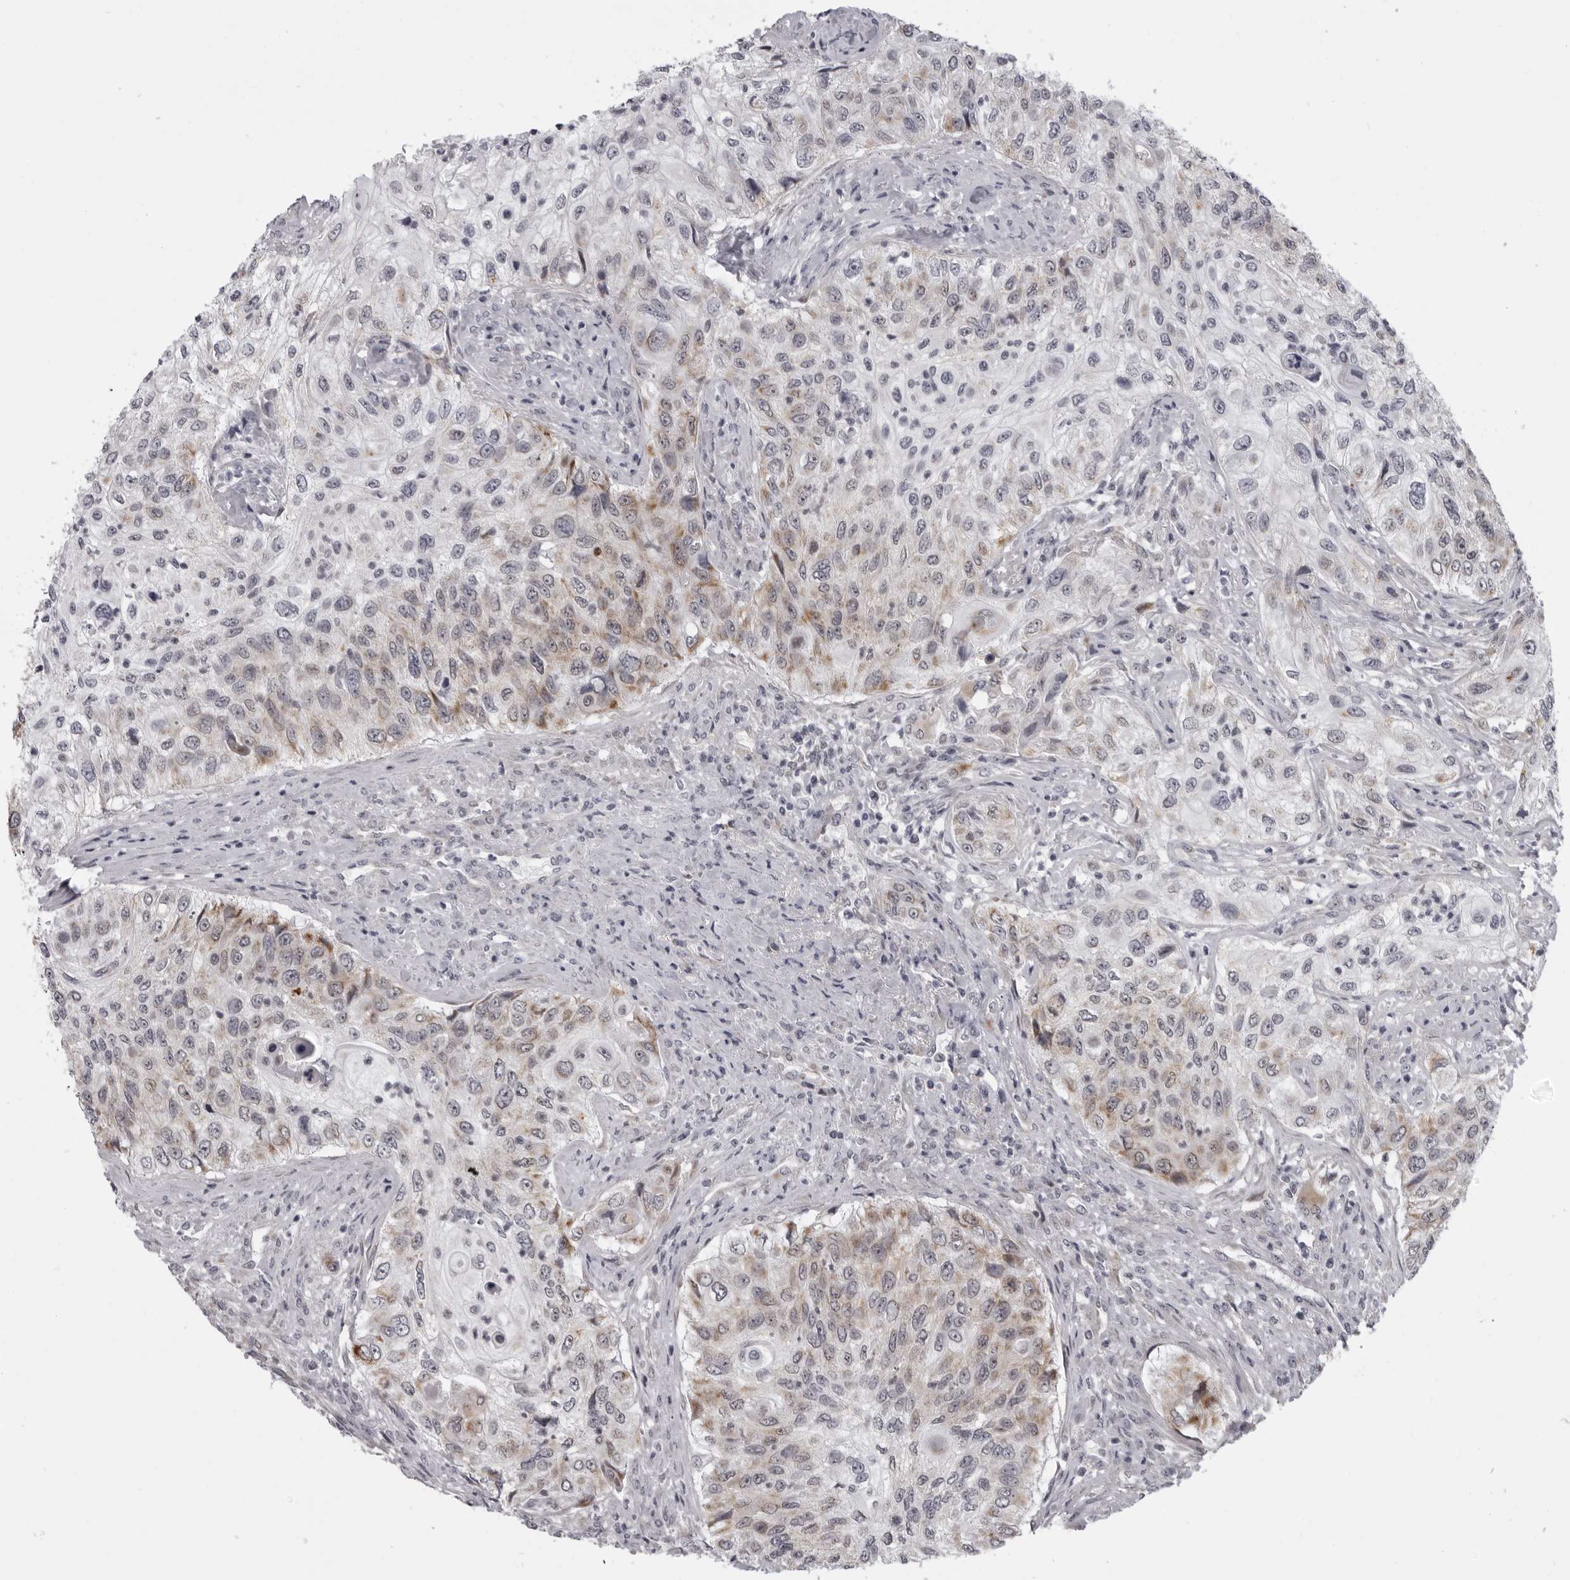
{"staining": {"intensity": "weak", "quantity": "25%-75%", "location": "cytoplasmic/membranous"}, "tissue": "urothelial cancer", "cell_type": "Tumor cells", "image_type": "cancer", "snomed": [{"axis": "morphology", "description": "Urothelial carcinoma, High grade"}, {"axis": "topography", "description": "Urinary bladder"}], "caption": "High-grade urothelial carcinoma tissue exhibits weak cytoplasmic/membranous positivity in about 25%-75% of tumor cells", "gene": "RTCA", "patient": {"sex": "female", "age": 60}}